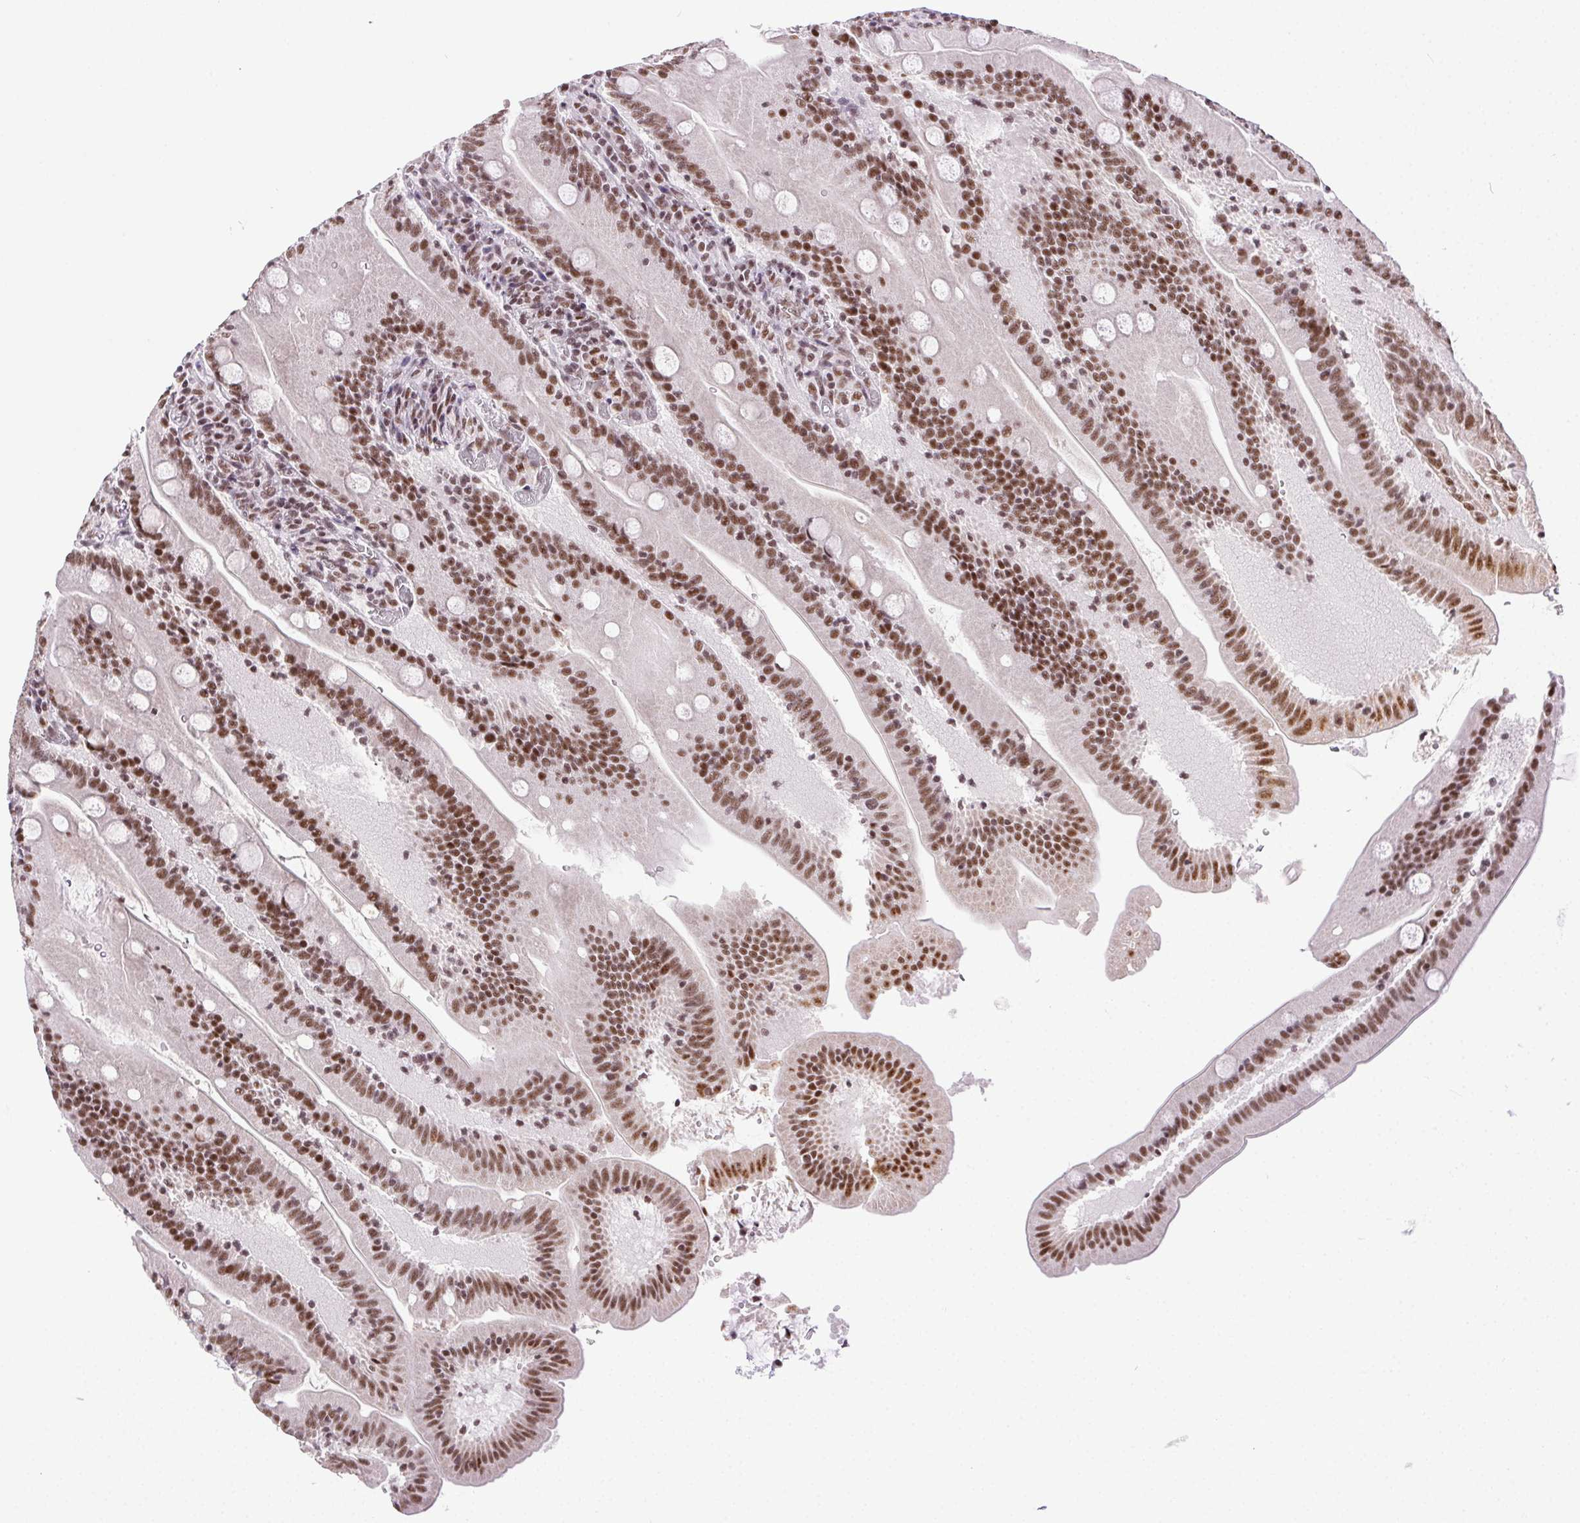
{"staining": {"intensity": "moderate", "quantity": ">75%", "location": "nuclear"}, "tissue": "small intestine", "cell_type": "Glandular cells", "image_type": "normal", "snomed": [{"axis": "morphology", "description": "Normal tissue, NOS"}, {"axis": "topography", "description": "Small intestine"}], "caption": "Protein expression analysis of benign human small intestine reveals moderate nuclear positivity in approximately >75% of glandular cells.", "gene": "TRA2B", "patient": {"sex": "male", "age": 37}}